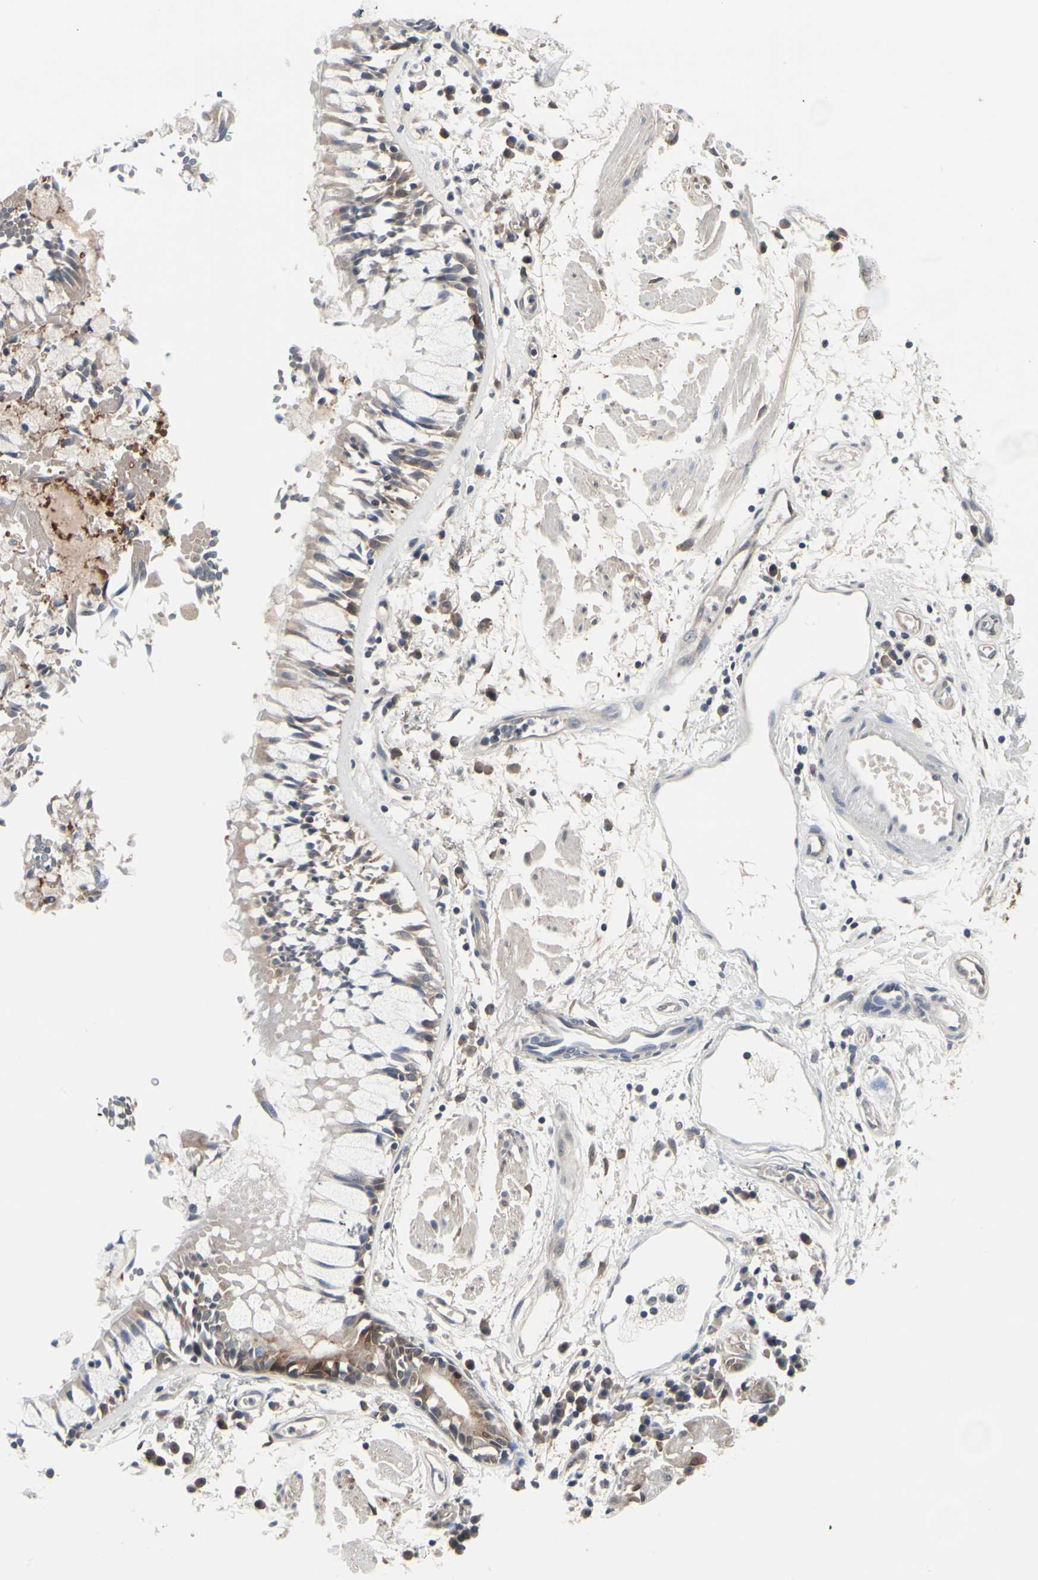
{"staining": {"intensity": "moderate", "quantity": ">75%", "location": "cytoplasmic/membranous,nuclear"}, "tissue": "adipose tissue", "cell_type": "Adipocytes", "image_type": "normal", "snomed": [{"axis": "morphology", "description": "Normal tissue, NOS"}, {"axis": "morphology", "description": "Adenocarcinoma, NOS"}, {"axis": "topography", "description": "Cartilage tissue"}, {"axis": "topography", "description": "Bronchus"}, {"axis": "topography", "description": "Lung"}], "caption": "Protein staining by IHC demonstrates moderate cytoplasmic/membranous,nuclear expression in approximately >75% of adipocytes in normal adipose tissue.", "gene": "PRDX6", "patient": {"sex": "female", "age": 67}}